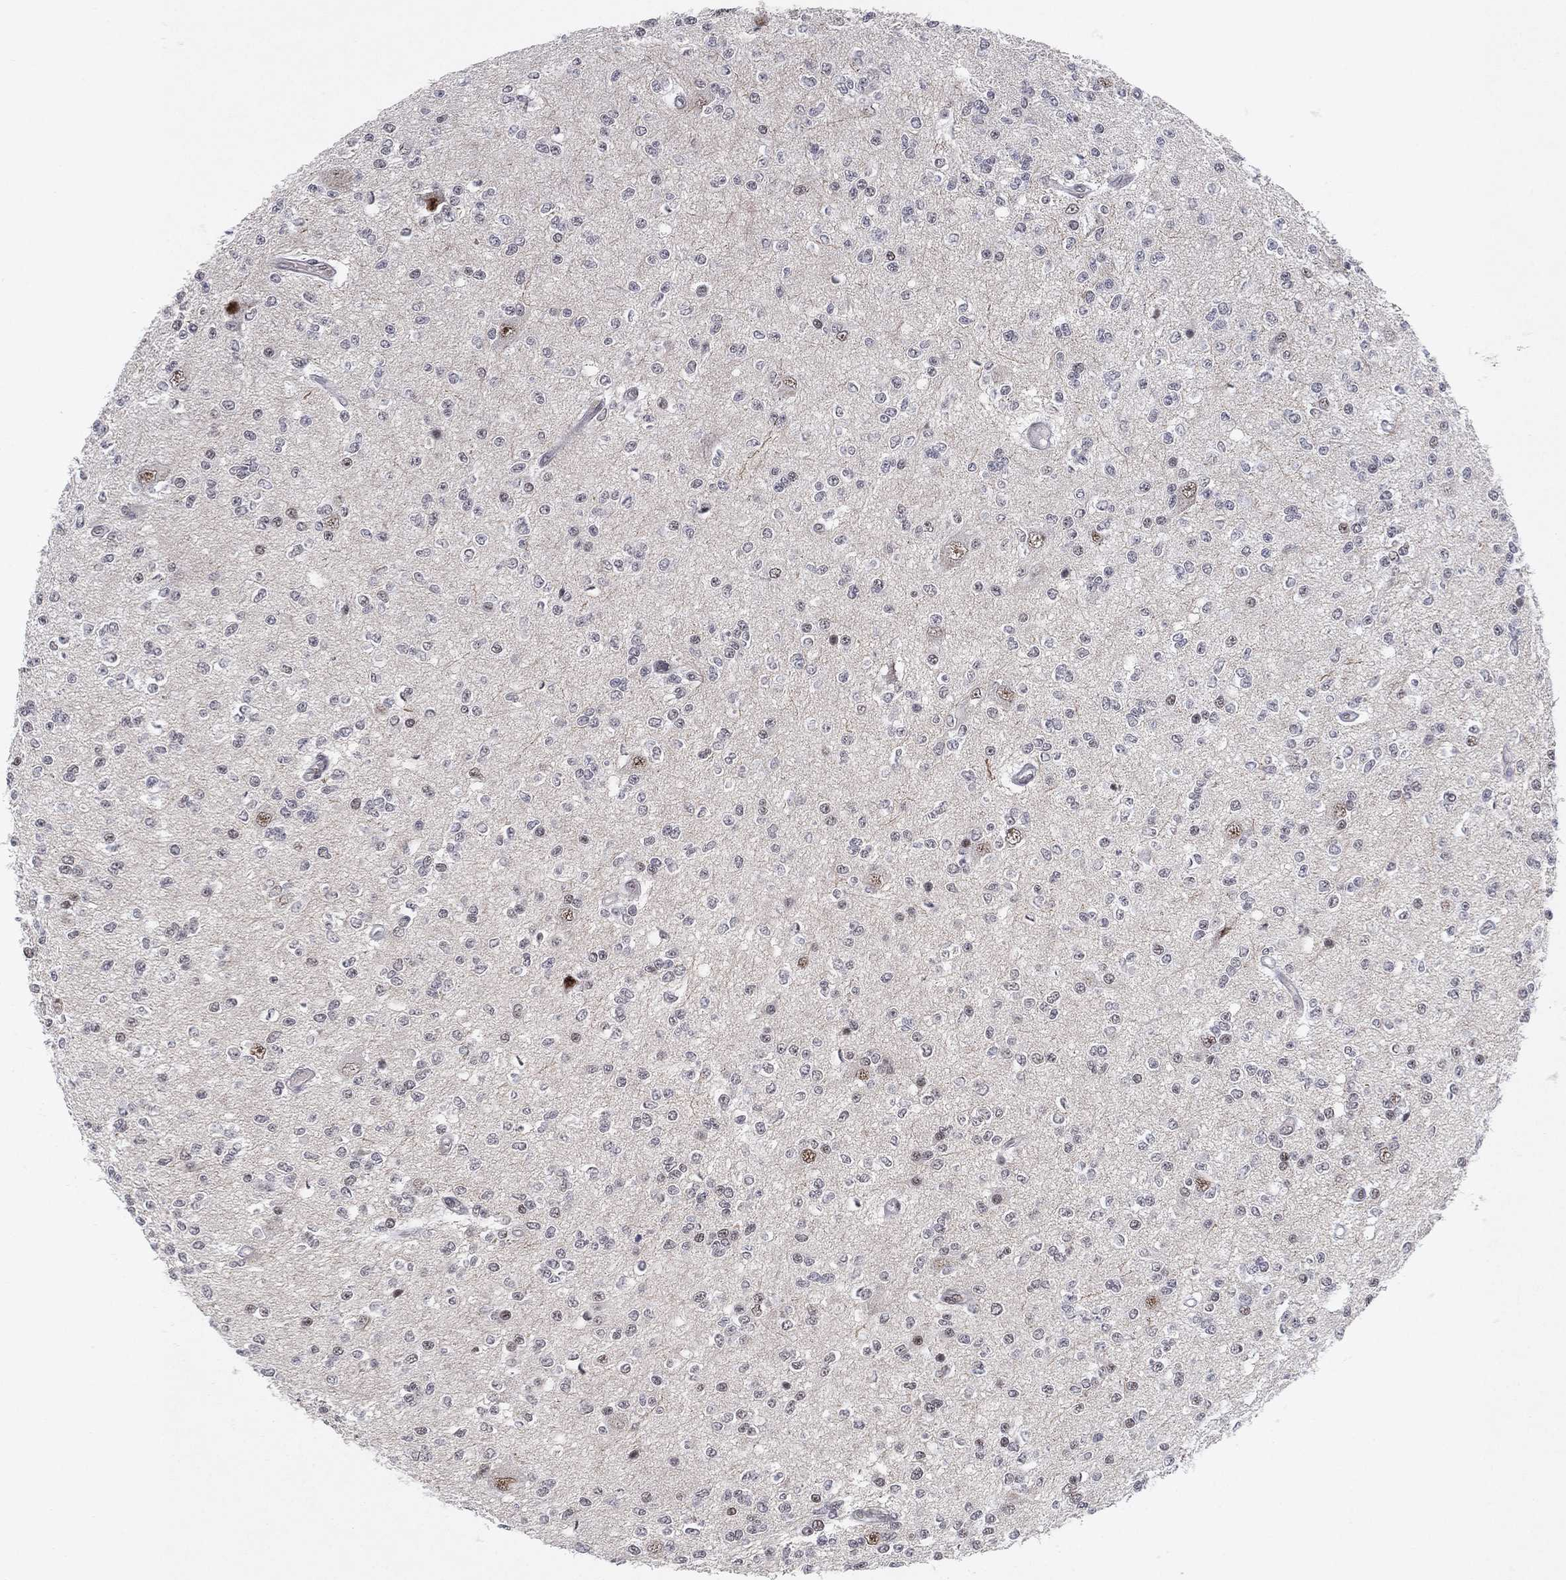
{"staining": {"intensity": "negative", "quantity": "none", "location": "none"}, "tissue": "glioma", "cell_type": "Tumor cells", "image_type": "cancer", "snomed": [{"axis": "morphology", "description": "Glioma, malignant, Low grade"}, {"axis": "topography", "description": "Brain"}], "caption": "Tumor cells show no significant protein expression in malignant glioma (low-grade). The staining is performed using DAB (3,3'-diaminobenzidine) brown chromogen with nuclei counter-stained in using hematoxylin.", "gene": "DGCR8", "patient": {"sex": "male", "age": 67}}